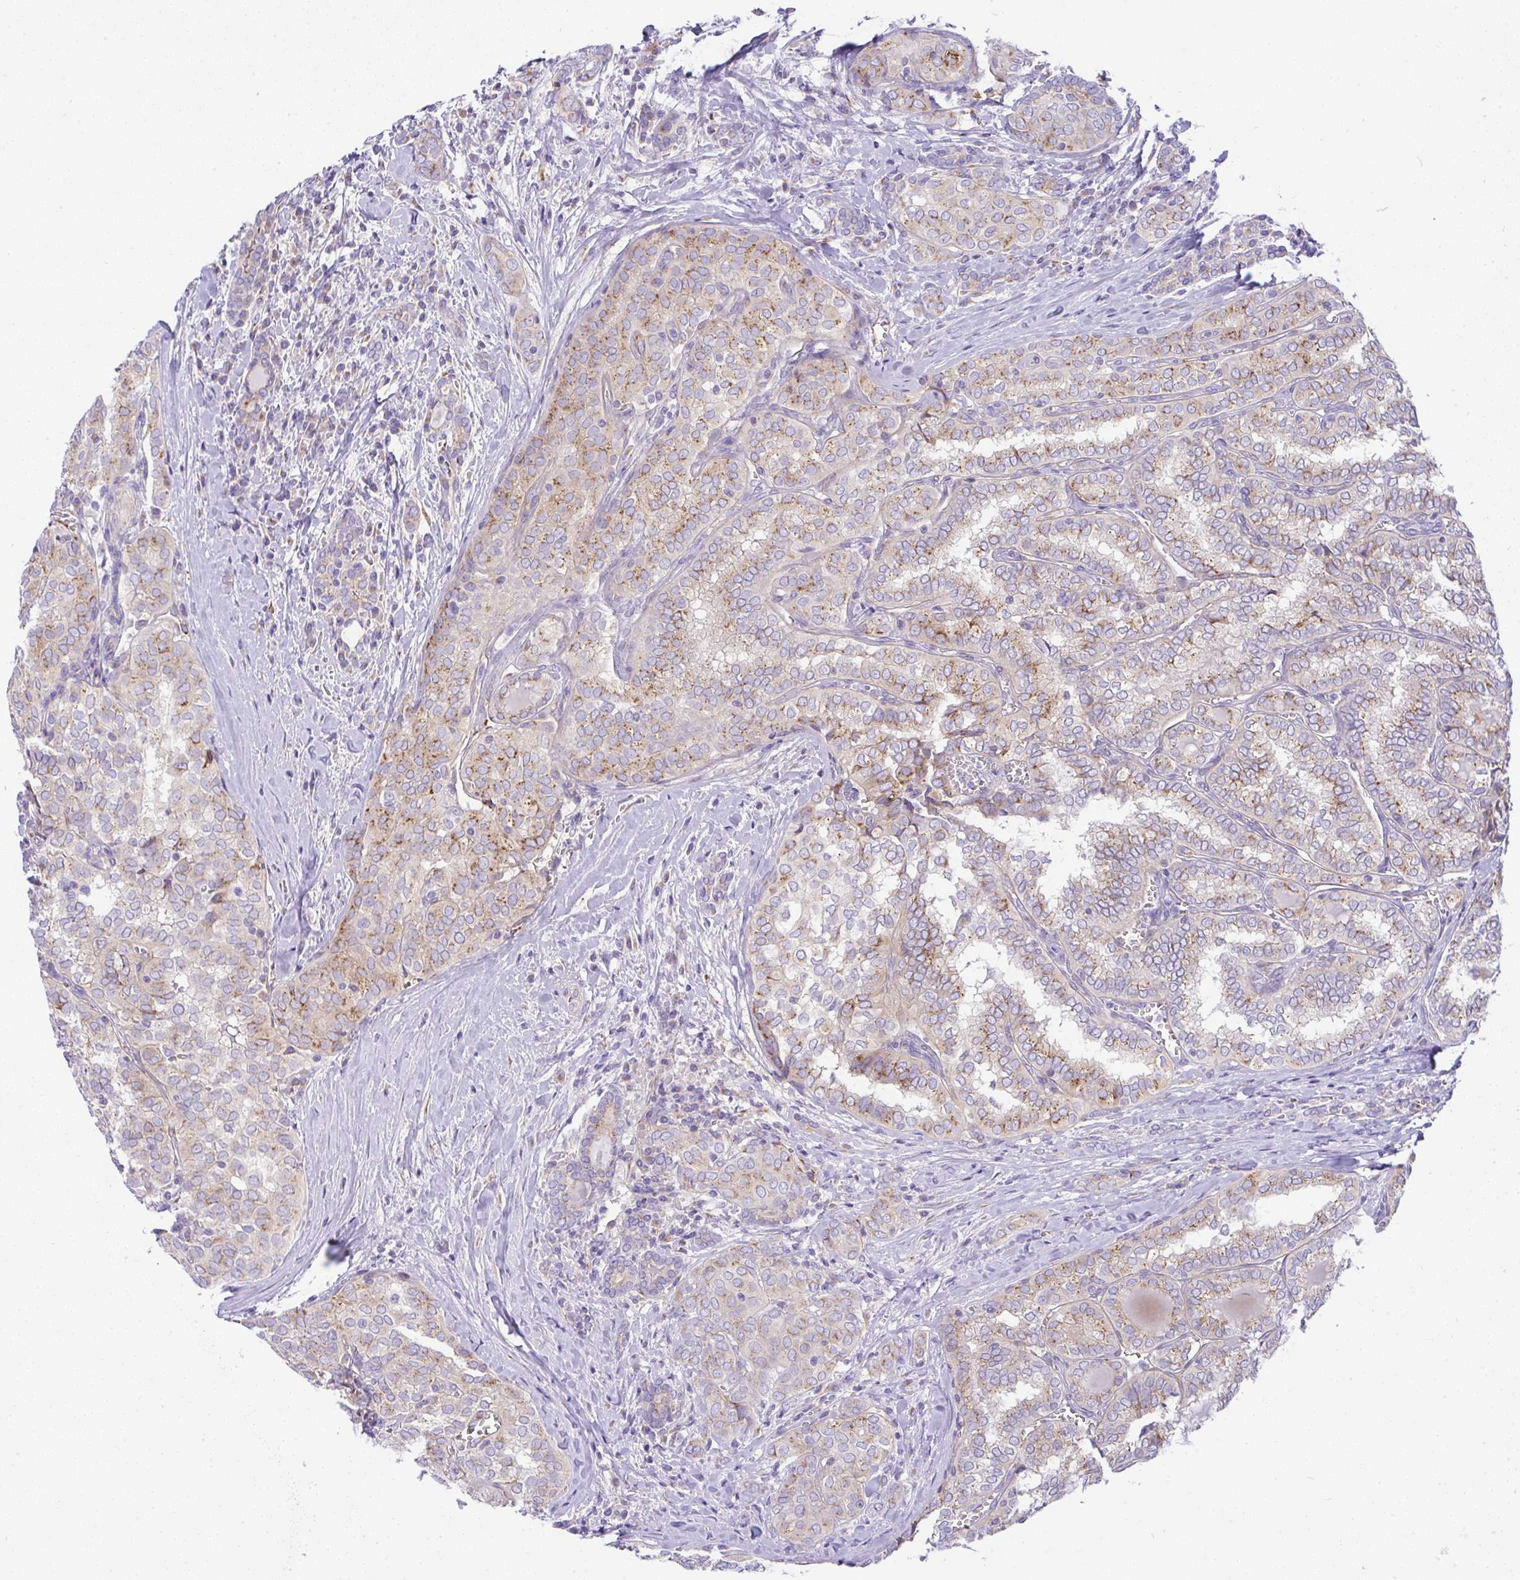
{"staining": {"intensity": "moderate", "quantity": "25%-75%", "location": "cytoplasmic/membranous"}, "tissue": "thyroid cancer", "cell_type": "Tumor cells", "image_type": "cancer", "snomed": [{"axis": "morphology", "description": "Papillary adenocarcinoma, NOS"}, {"axis": "topography", "description": "Thyroid gland"}], "caption": "High-magnification brightfield microscopy of thyroid cancer (papillary adenocarcinoma) stained with DAB (brown) and counterstained with hematoxylin (blue). tumor cells exhibit moderate cytoplasmic/membranous staining is present in about25%-75% of cells.", "gene": "FAM177A1", "patient": {"sex": "female", "age": 30}}